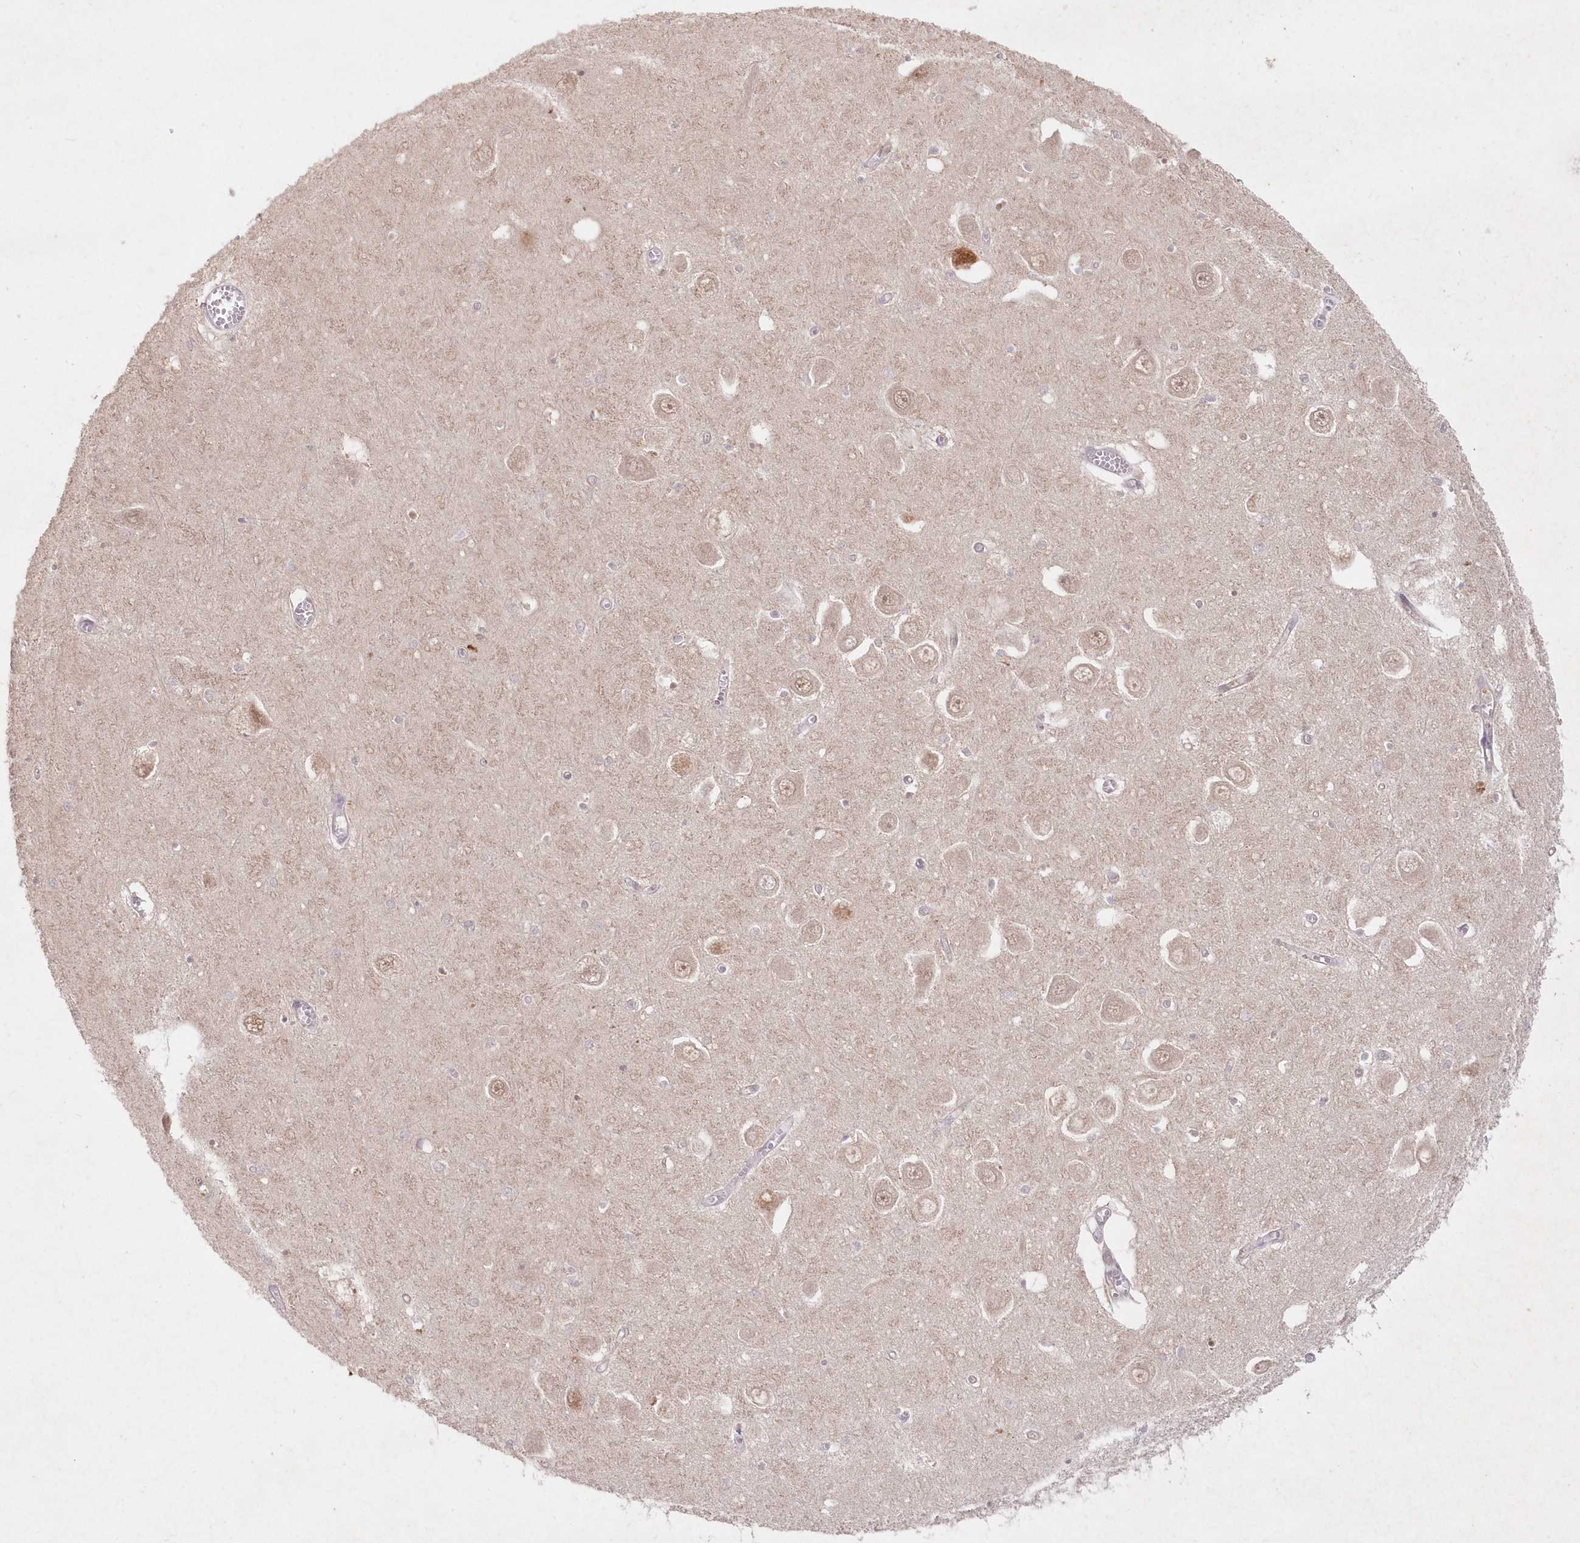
{"staining": {"intensity": "weak", "quantity": "<25%", "location": "nuclear"}, "tissue": "hippocampus", "cell_type": "Glial cells", "image_type": "normal", "snomed": [{"axis": "morphology", "description": "Normal tissue, NOS"}, {"axis": "topography", "description": "Hippocampus"}], "caption": "The image reveals no staining of glial cells in unremarkable hippocampus.", "gene": "ASCC1", "patient": {"sex": "male", "age": 70}}